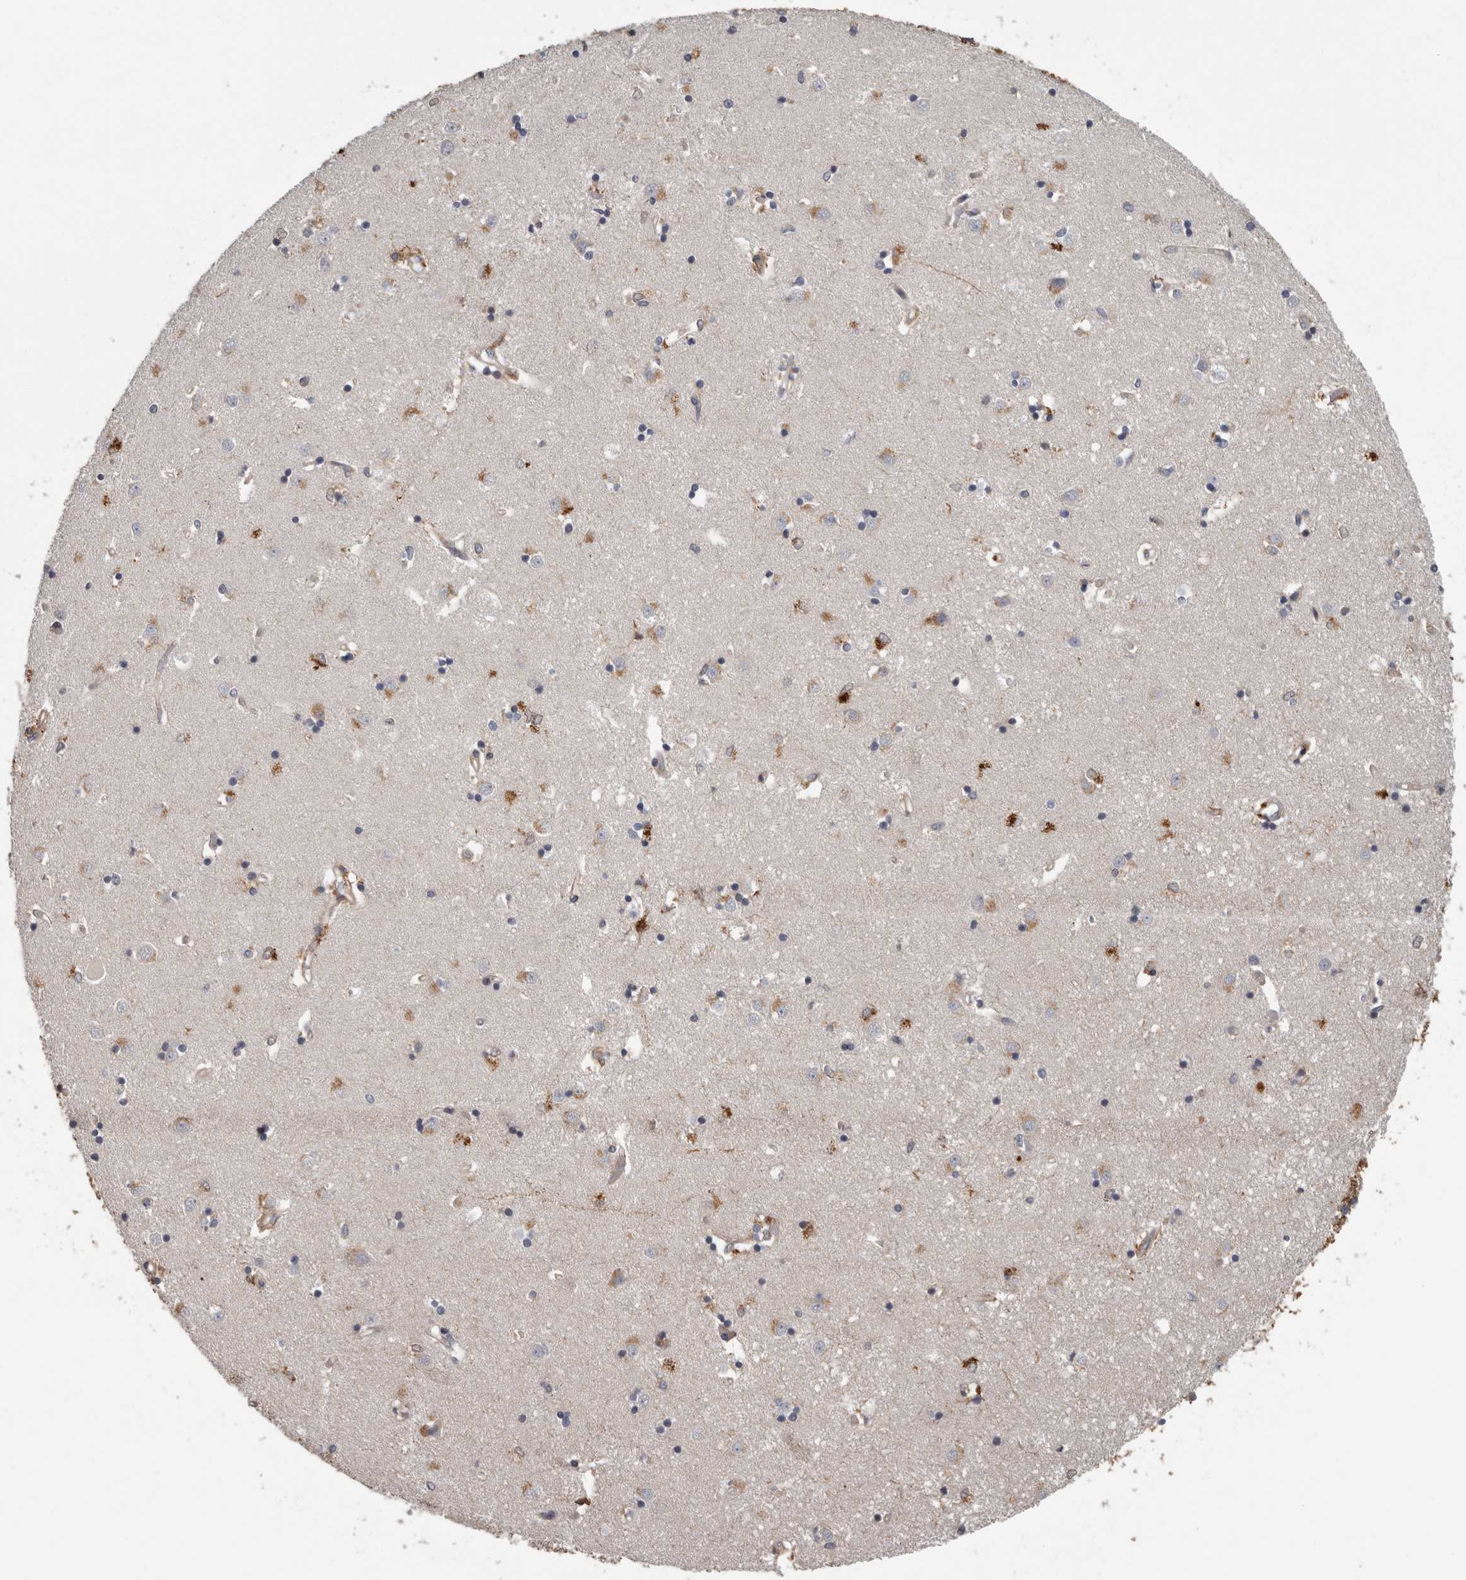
{"staining": {"intensity": "weak", "quantity": "<25%", "location": "cytoplasmic/membranous"}, "tissue": "caudate", "cell_type": "Glial cells", "image_type": "normal", "snomed": [{"axis": "morphology", "description": "Normal tissue, NOS"}, {"axis": "topography", "description": "Lateral ventricle wall"}], "caption": "IHC histopathology image of normal human caudate stained for a protein (brown), which displays no expression in glial cells. (DAB IHC visualized using brightfield microscopy, high magnification).", "gene": "FGFR4", "patient": {"sex": "male", "age": 45}}